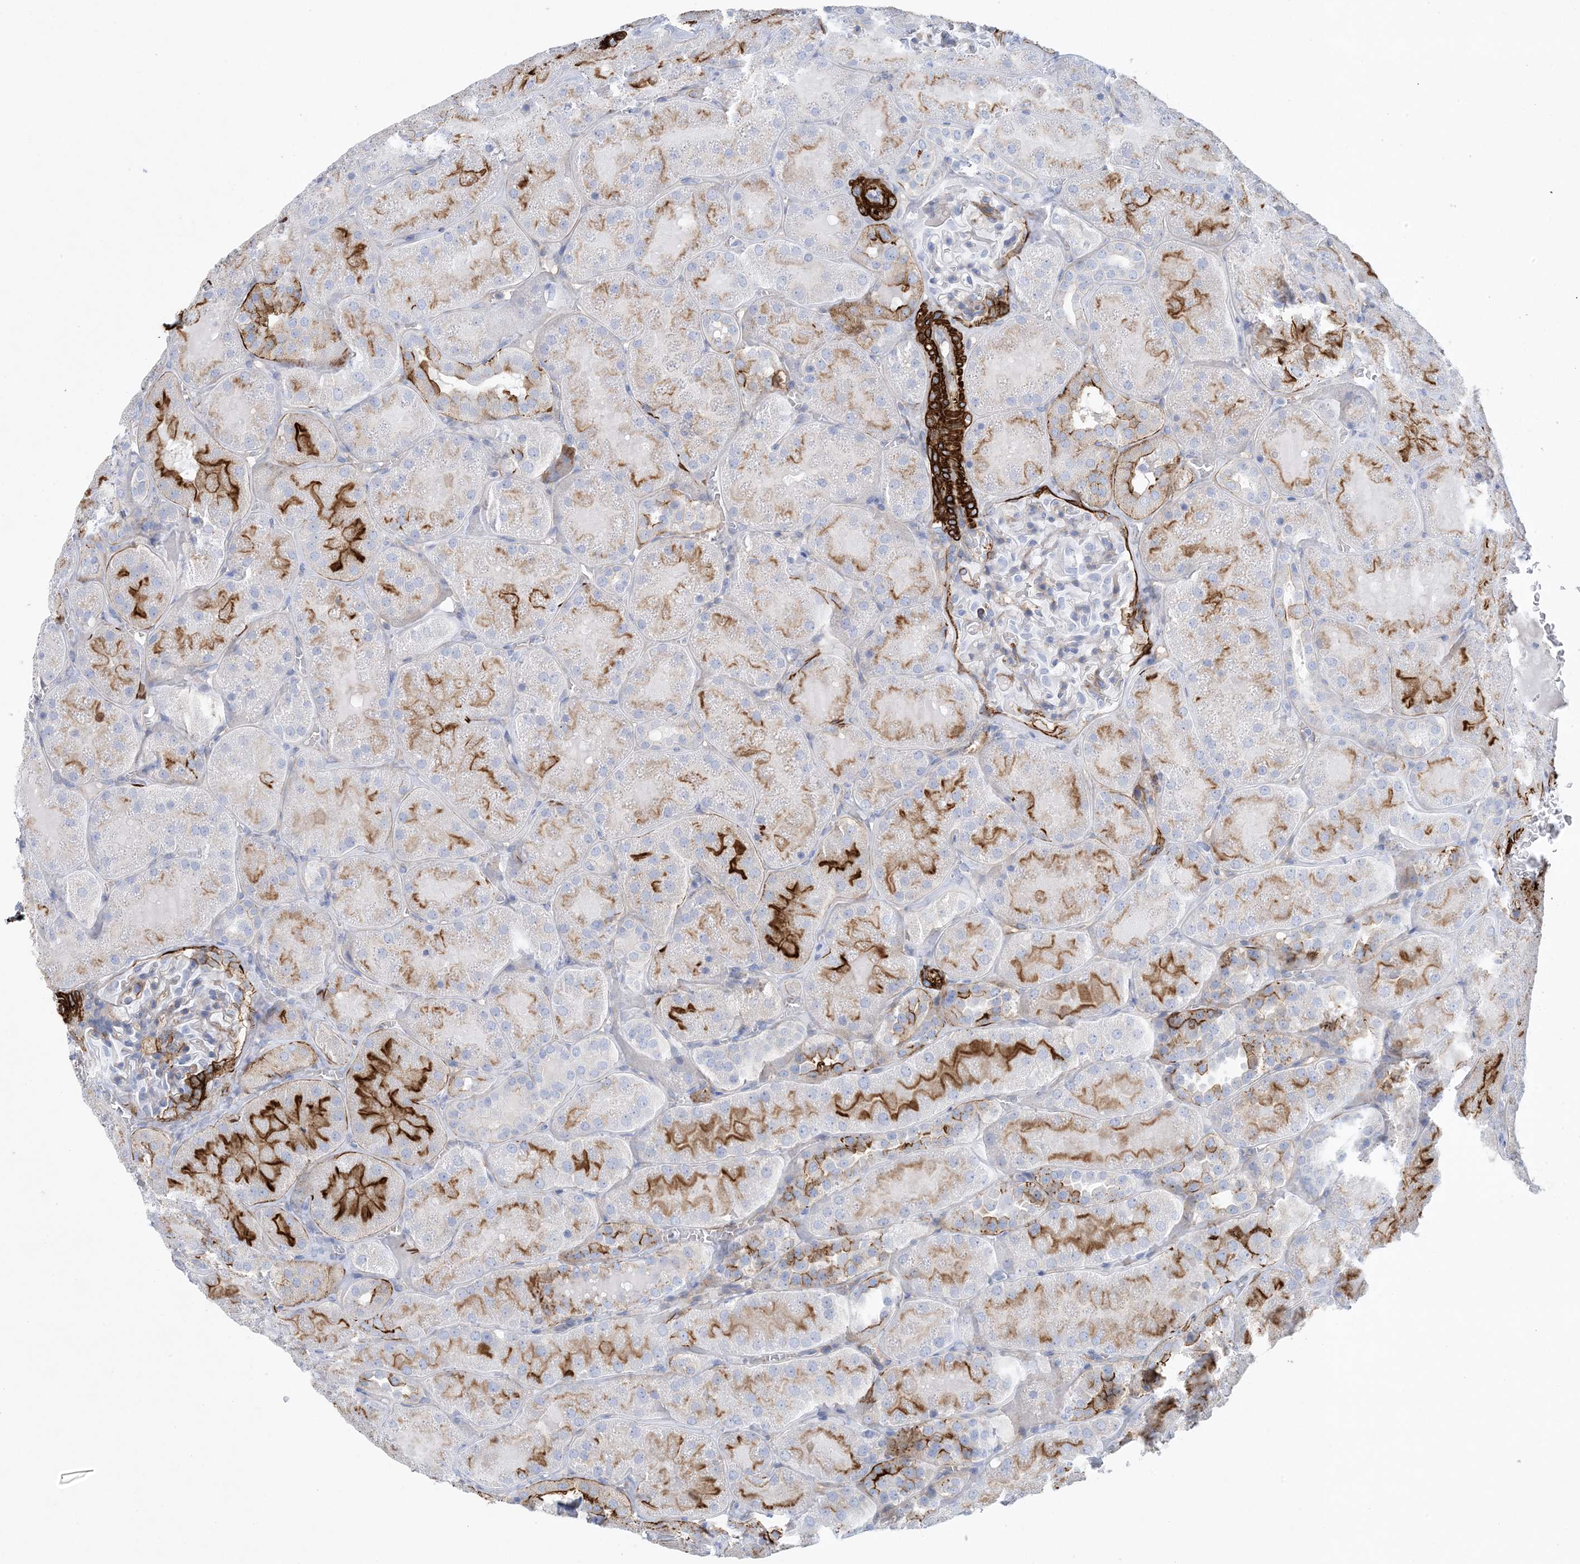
{"staining": {"intensity": "strong", "quantity": "<25%", "location": "cytoplasmic/membranous"}, "tissue": "kidney", "cell_type": "Cells in glomeruli", "image_type": "normal", "snomed": [{"axis": "morphology", "description": "Normal tissue, NOS"}, {"axis": "topography", "description": "Kidney"}], "caption": "Immunohistochemistry micrograph of benign kidney stained for a protein (brown), which displays medium levels of strong cytoplasmic/membranous staining in approximately <25% of cells in glomeruli.", "gene": "SHANK1", "patient": {"sex": "male", "age": 28}}